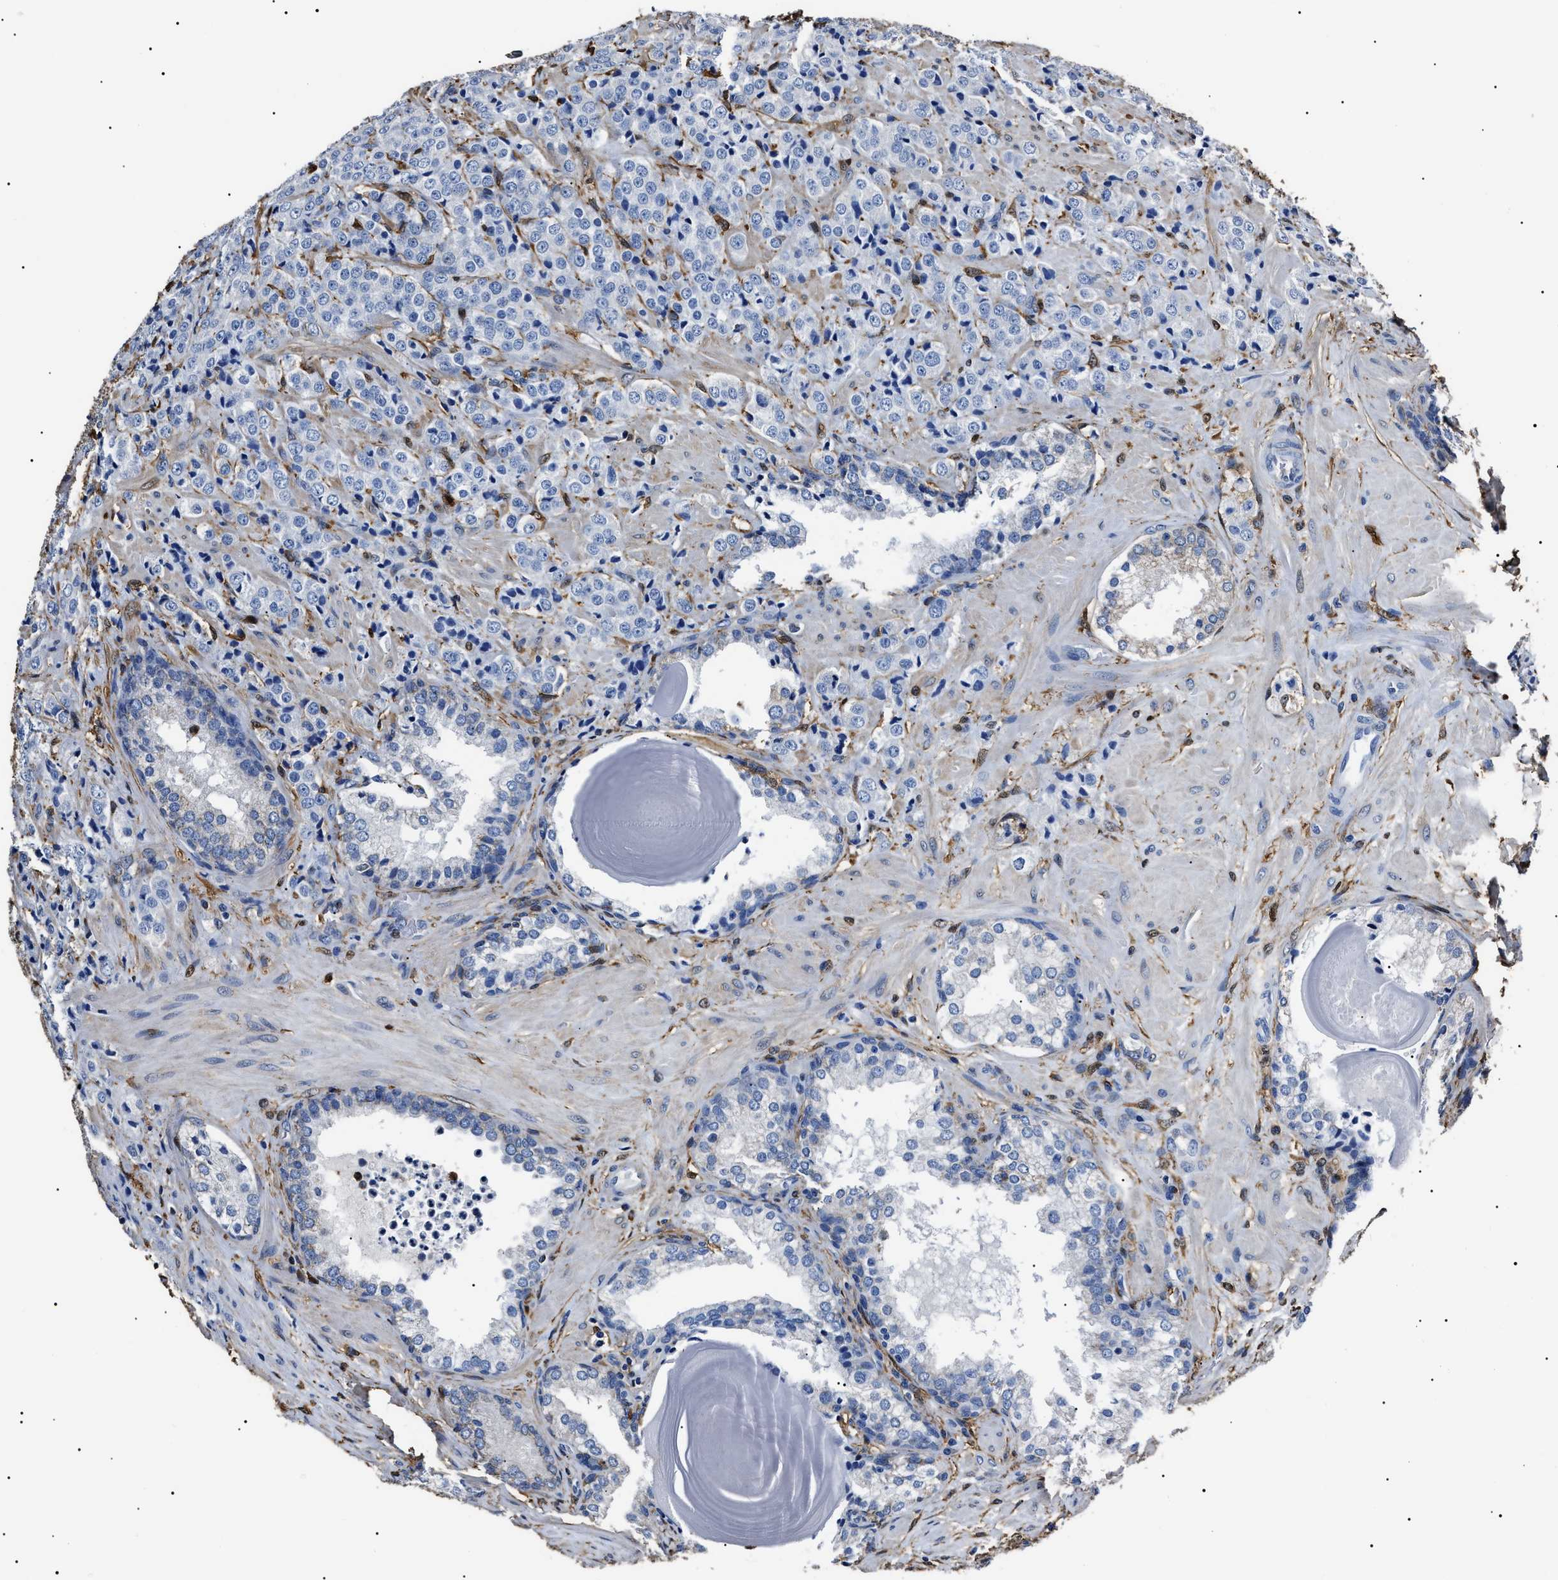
{"staining": {"intensity": "negative", "quantity": "none", "location": "none"}, "tissue": "prostate cancer", "cell_type": "Tumor cells", "image_type": "cancer", "snomed": [{"axis": "morphology", "description": "Adenocarcinoma, Medium grade"}, {"axis": "topography", "description": "Prostate"}], "caption": "Tumor cells are negative for protein expression in human adenocarcinoma (medium-grade) (prostate).", "gene": "ALDH1A1", "patient": {"sex": "male", "age": 70}}